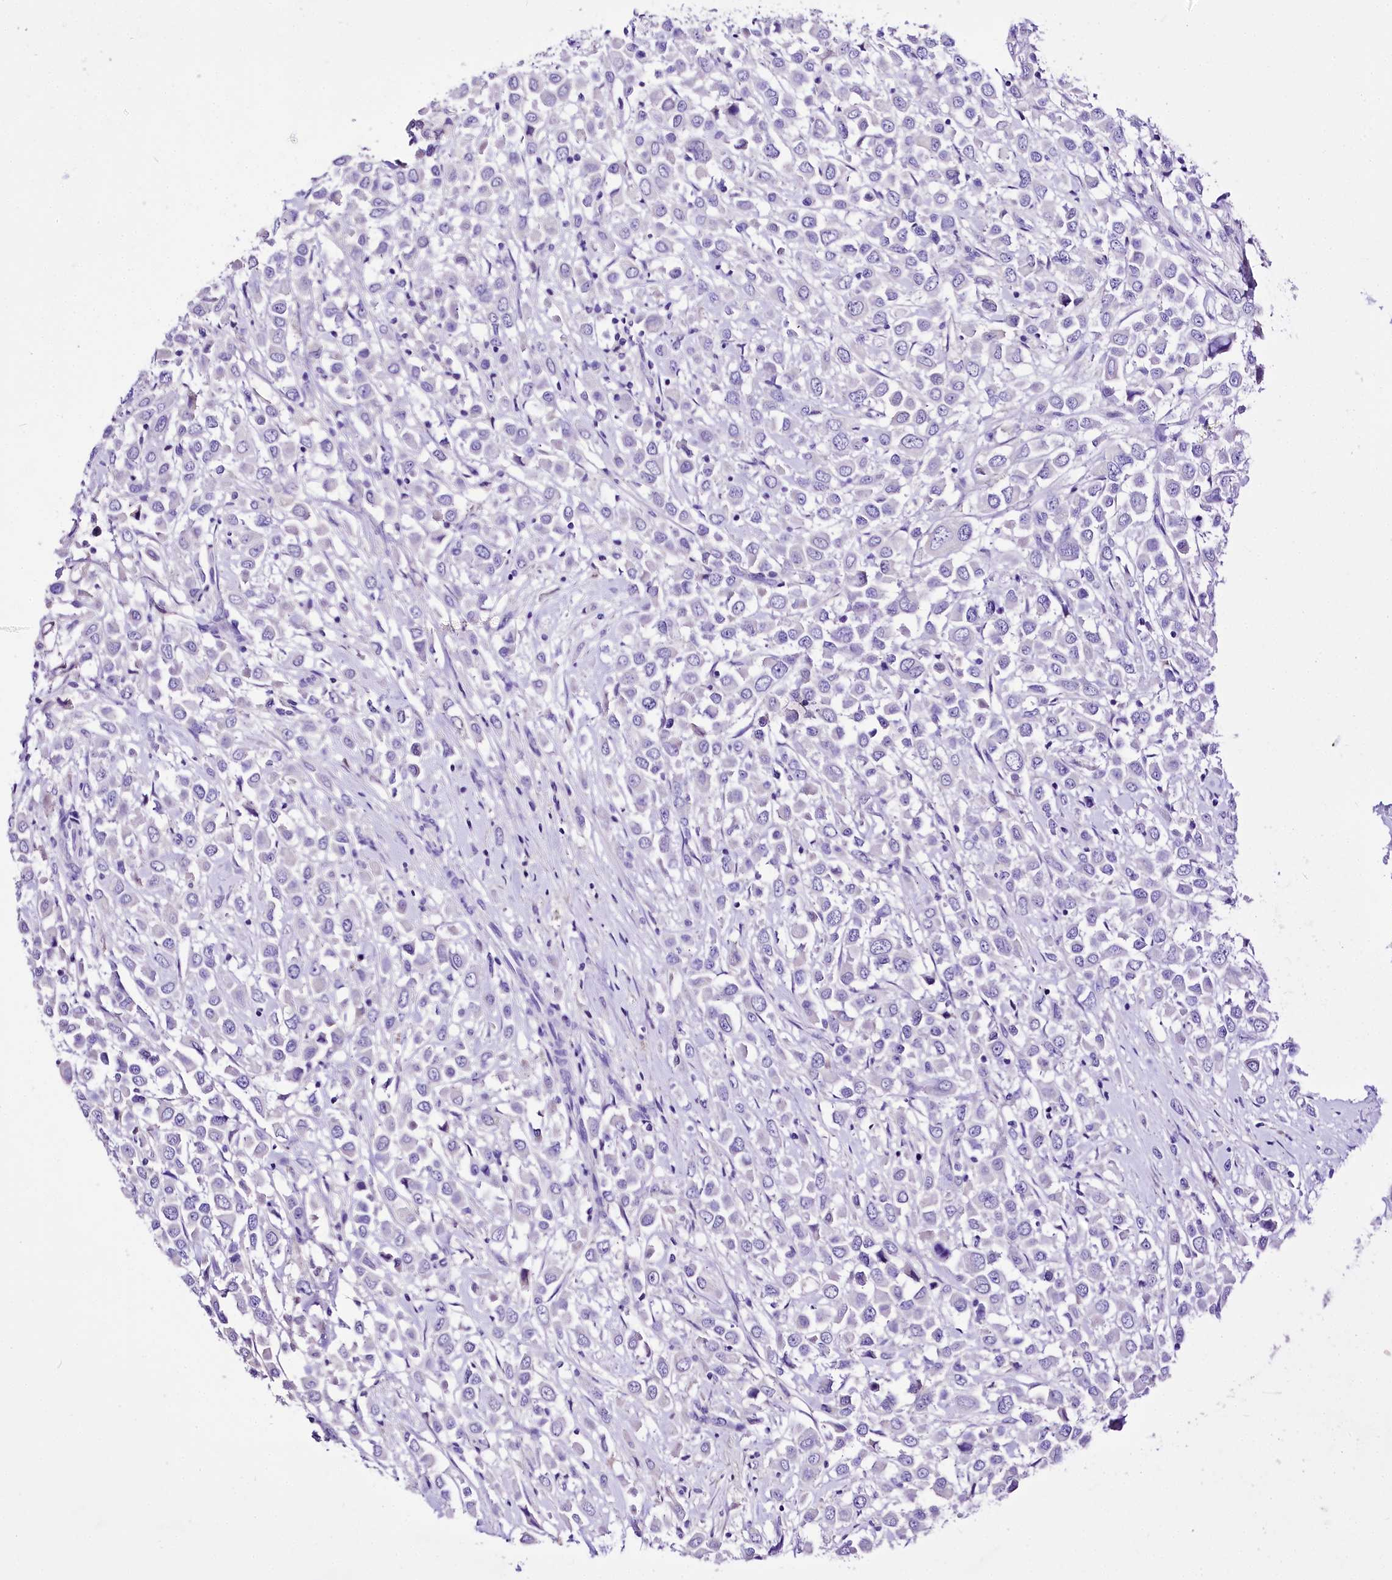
{"staining": {"intensity": "negative", "quantity": "none", "location": "none"}, "tissue": "breast cancer", "cell_type": "Tumor cells", "image_type": "cancer", "snomed": [{"axis": "morphology", "description": "Duct carcinoma"}, {"axis": "topography", "description": "Breast"}], "caption": "This is an immunohistochemistry (IHC) photomicrograph of human breast cancer. There is no staining in tumor cells.", "gene": "A2ML1", "patient": {"sex": "female", "age": 61}}